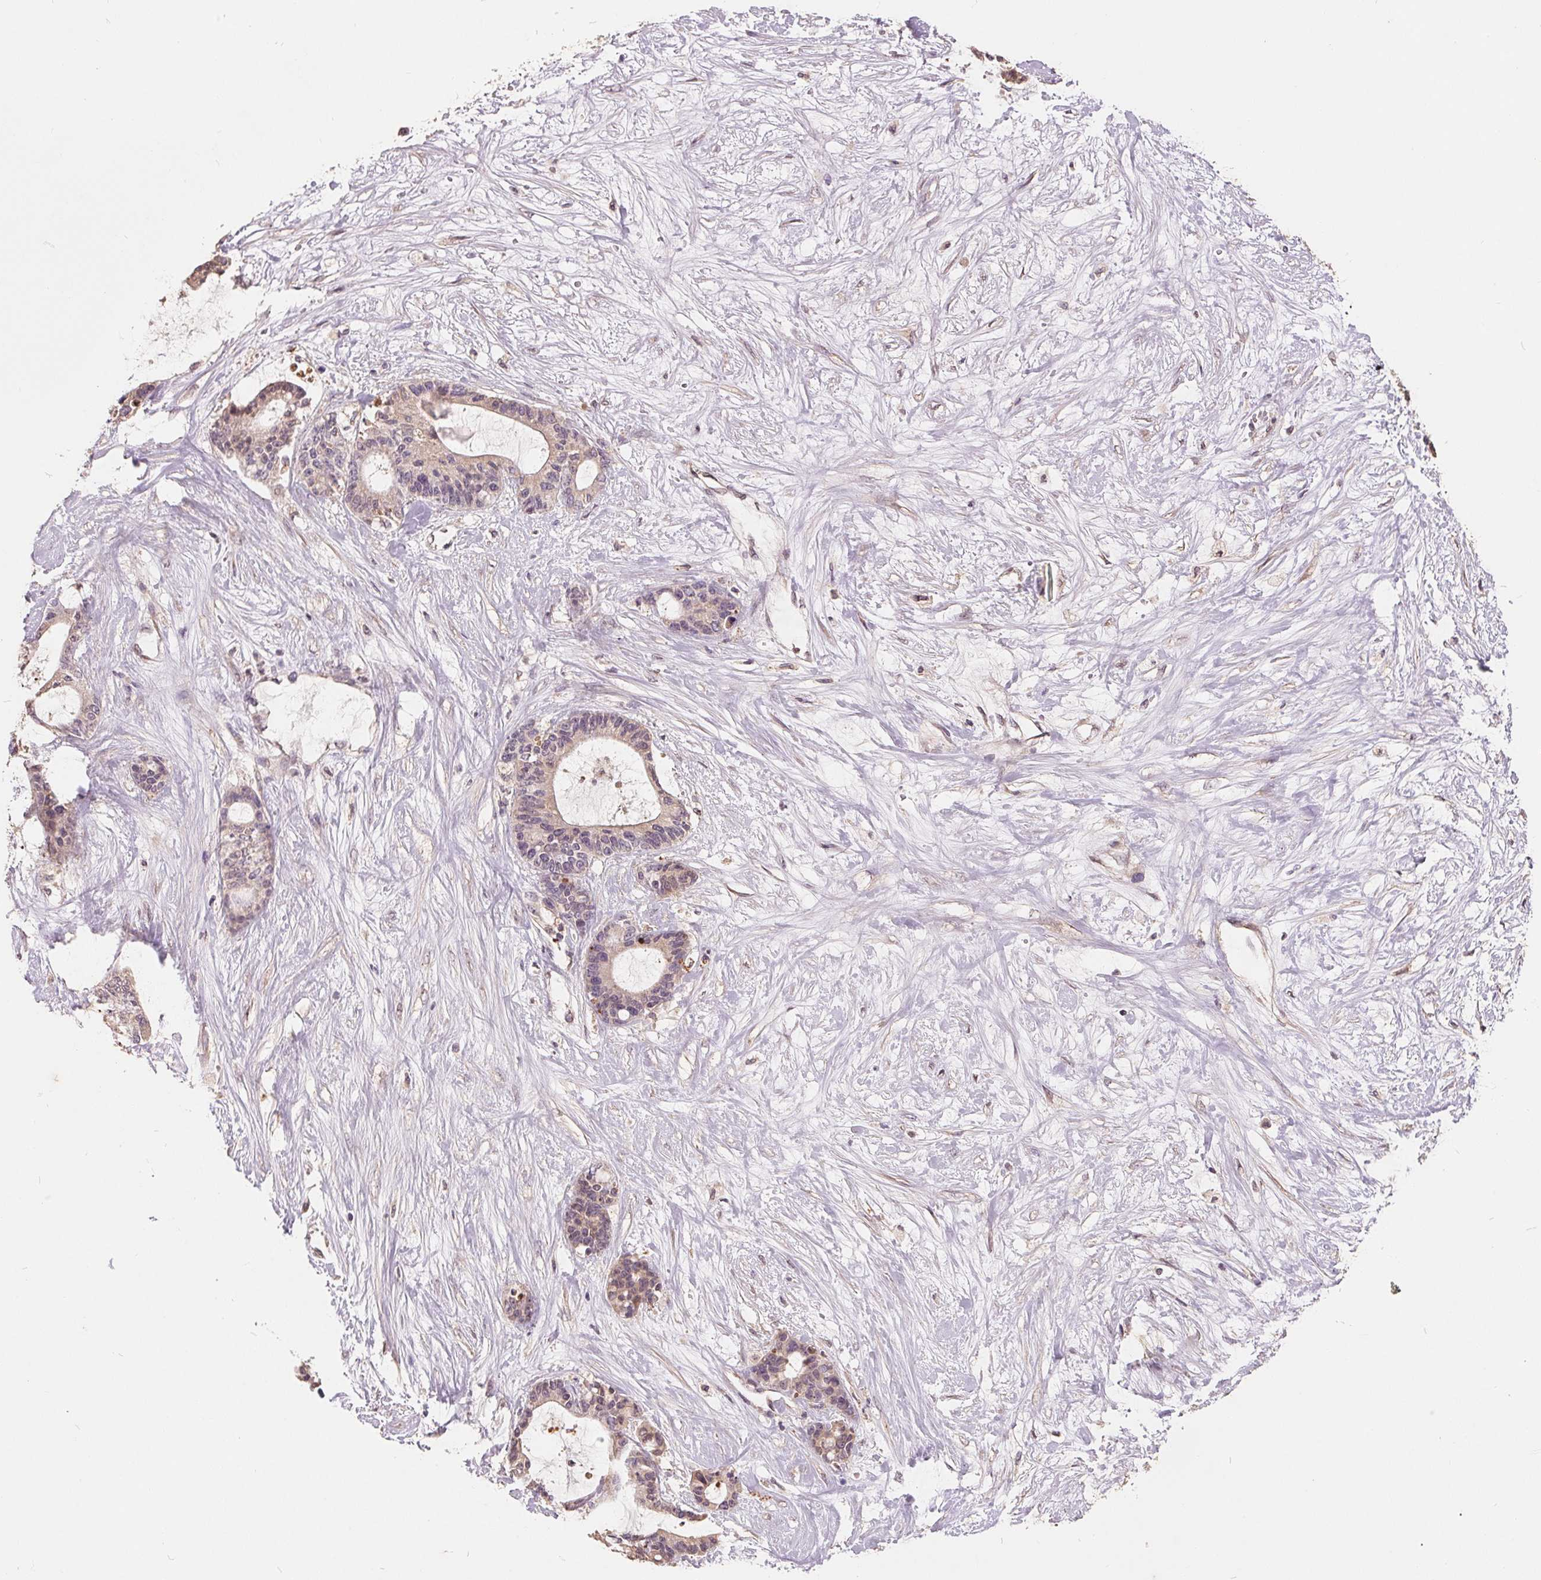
{"staining": {"intensity": "weak", "quantity": "<25%", "location": "cytoplasmic/membranous"}, "tissue": "liver cancer", "cell_type": "Tumor cells", "image_type": "cancer", "snomed": [{"axis": "morphology", "description": "Normal tissue, NOS"}, {"axis": "morphology", "description": "Cholangiocarcinoma"}, {"axis": "topography", "description": "Liver"}, {"axis": "topography", "description": "Peripheral nerve tissue"}], "caption": "High magnification brightfield microscopy of liver cancer stained with DAB (3,3'-diaminobenzidine) (brown) and counterstained with hematoxylin (blue): tumor cells show no significant positivity.", "gene": "CDIPT", "patient": {"sex": "female", "age": 73}}